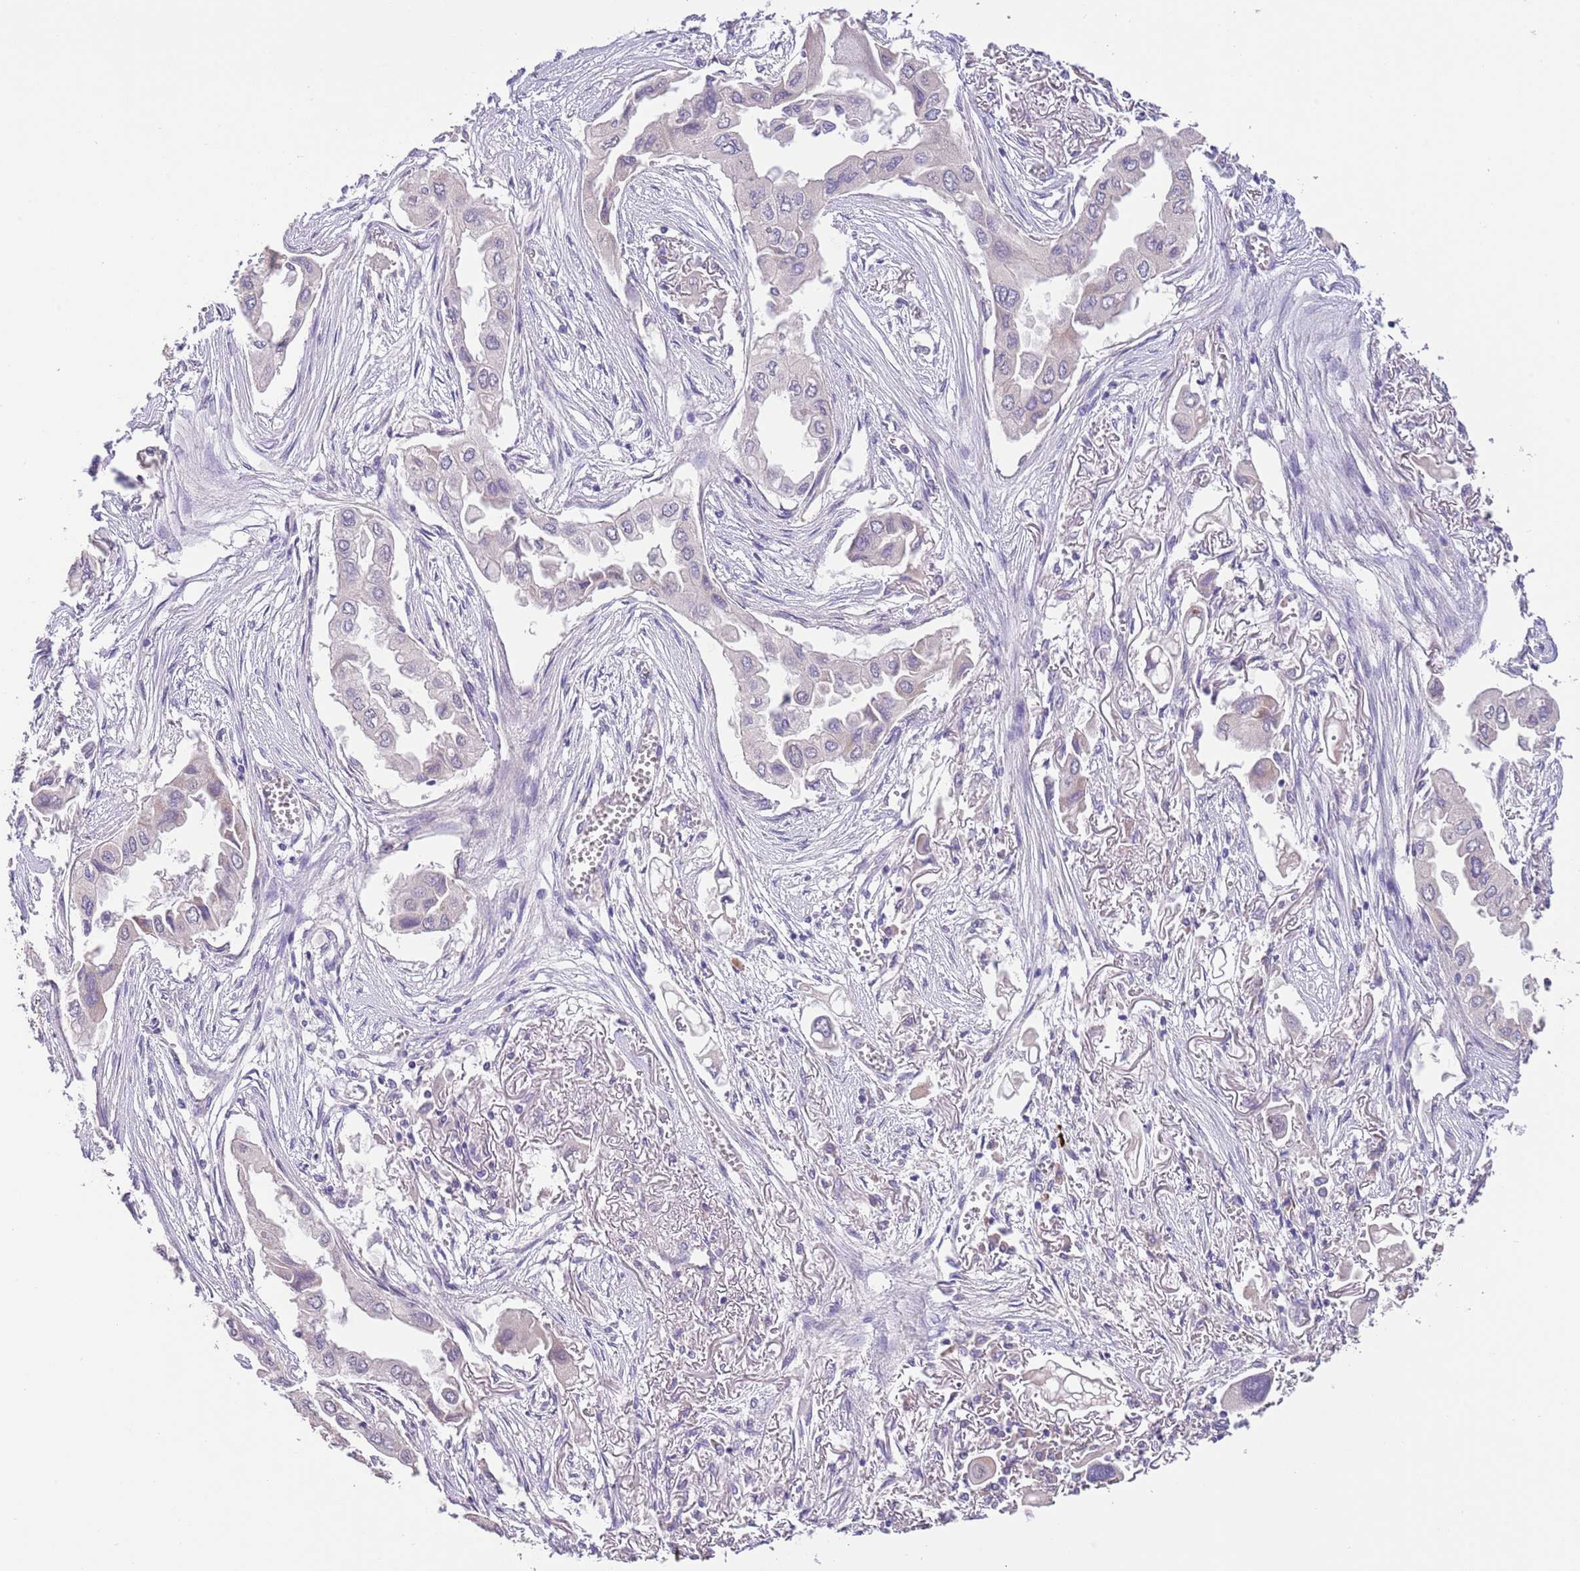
{"staining": {"intensity": "negative", "quantity": "none", "location": "none"}, "tissue": "lung cancer", "cell_type": "Tumor cells", "image_type": "cancer", "snomed": [{"axis": "morphology", "description": "Adenocarcinoma, NOS"}, {"axis": "topography", "description": "Lung"}], "caption": "Immunohistochemical staining of human lung adenocarcinoma exhibits no significant positivity in tumor cells.", "gene": "ZNF658", "patient": {"sex": "female", "age": 76}}